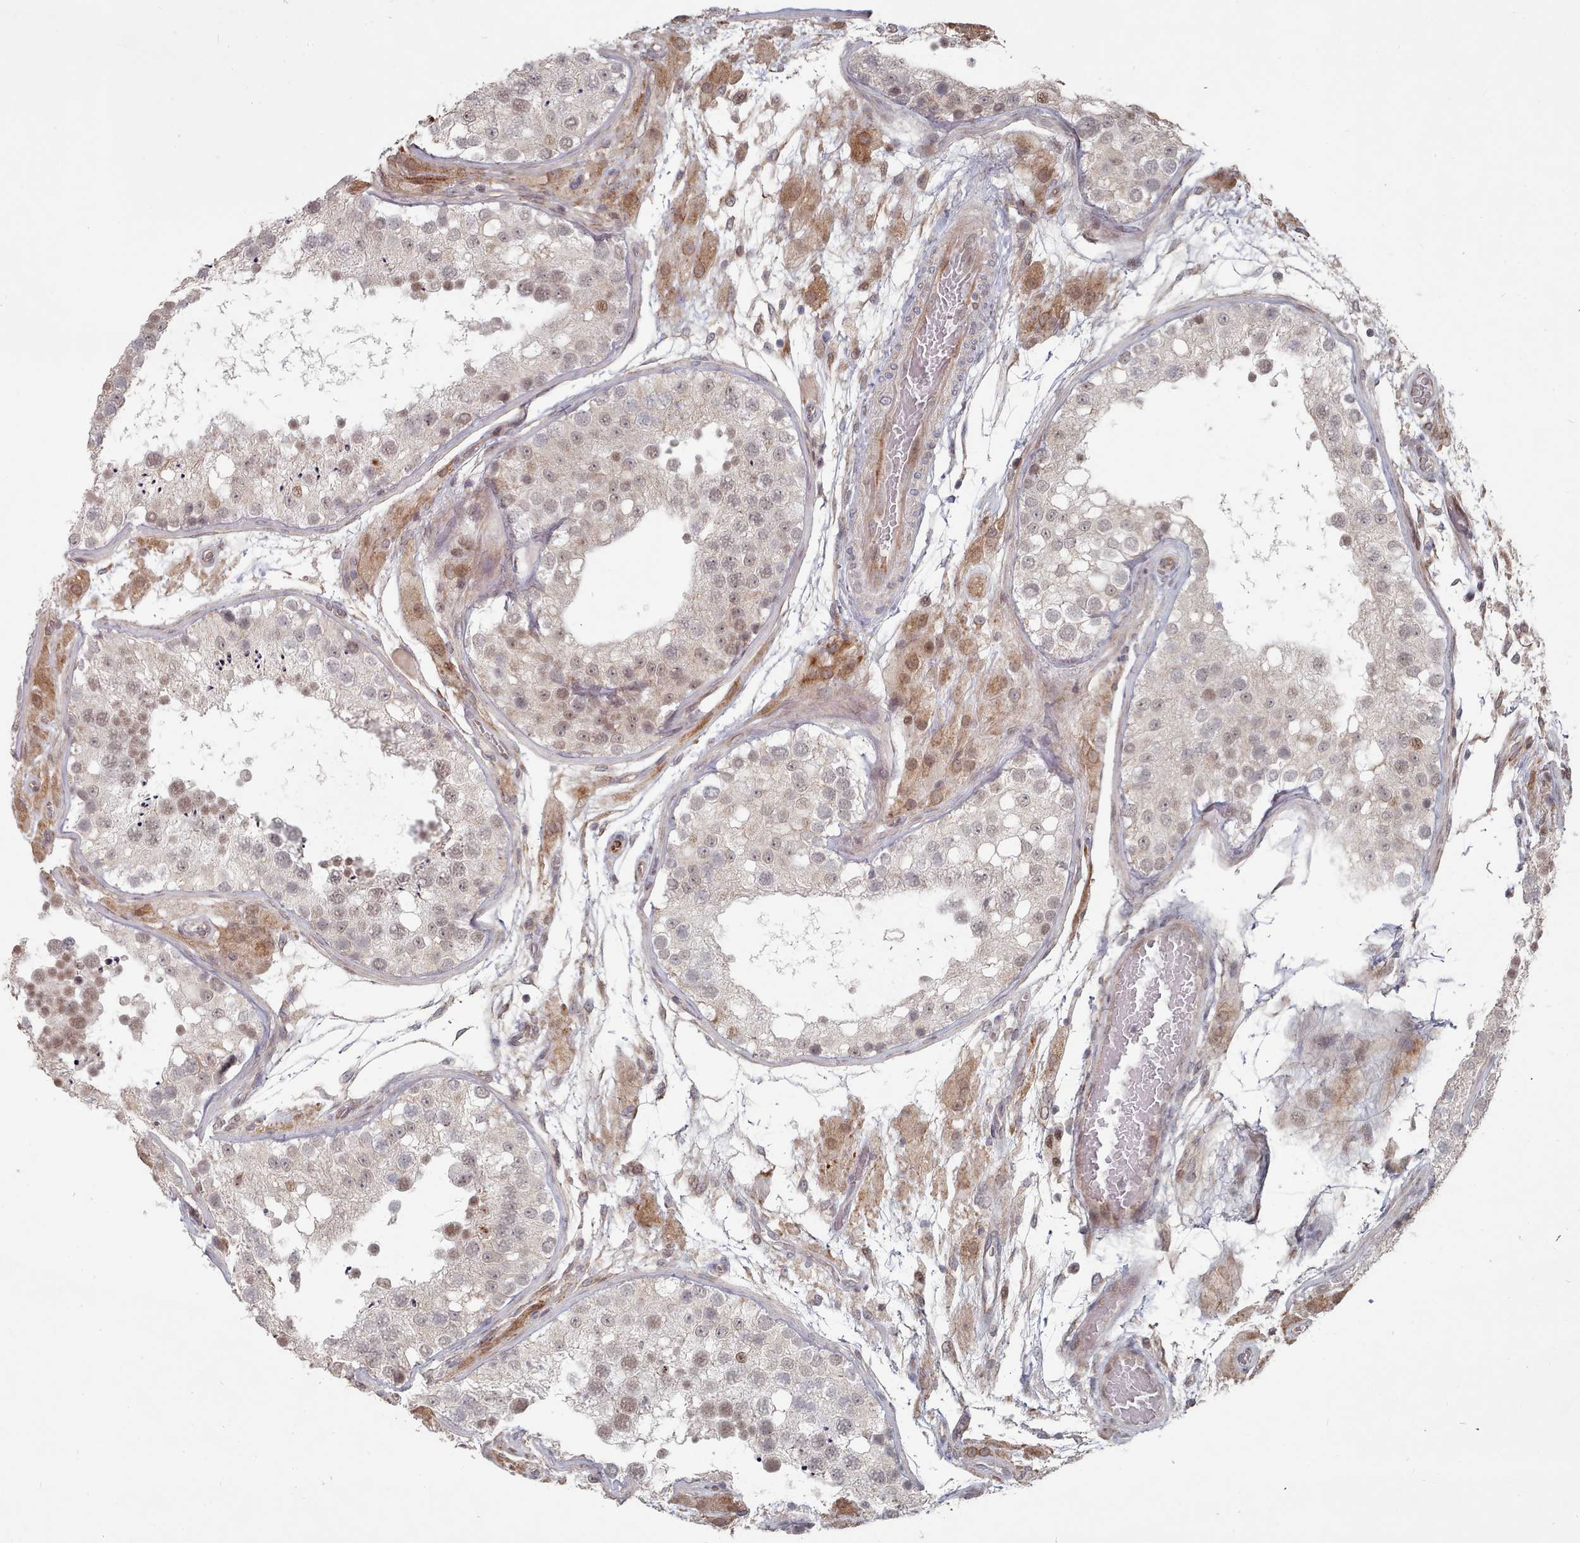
{"staining": {"intensity": "weak", "quantity": "25%-75%", "location": "nuclear"}, "tissue": "testis", "cell_type": "Cells in seminiferous ducts", "image_type": "normal", "snomed": [{"axis": "morphology", "description": "Normal tissue, NOS"}, {"axis": "topography", "description": "Testis"}], "caption": "Weak nuclear staining for a protein is present in about 25%-75% of cells in seminiferous ducts of benign testis using immunohistochemistry.", "gene": "CPSF4", "patient": {"sex": "male", "age": 26}}